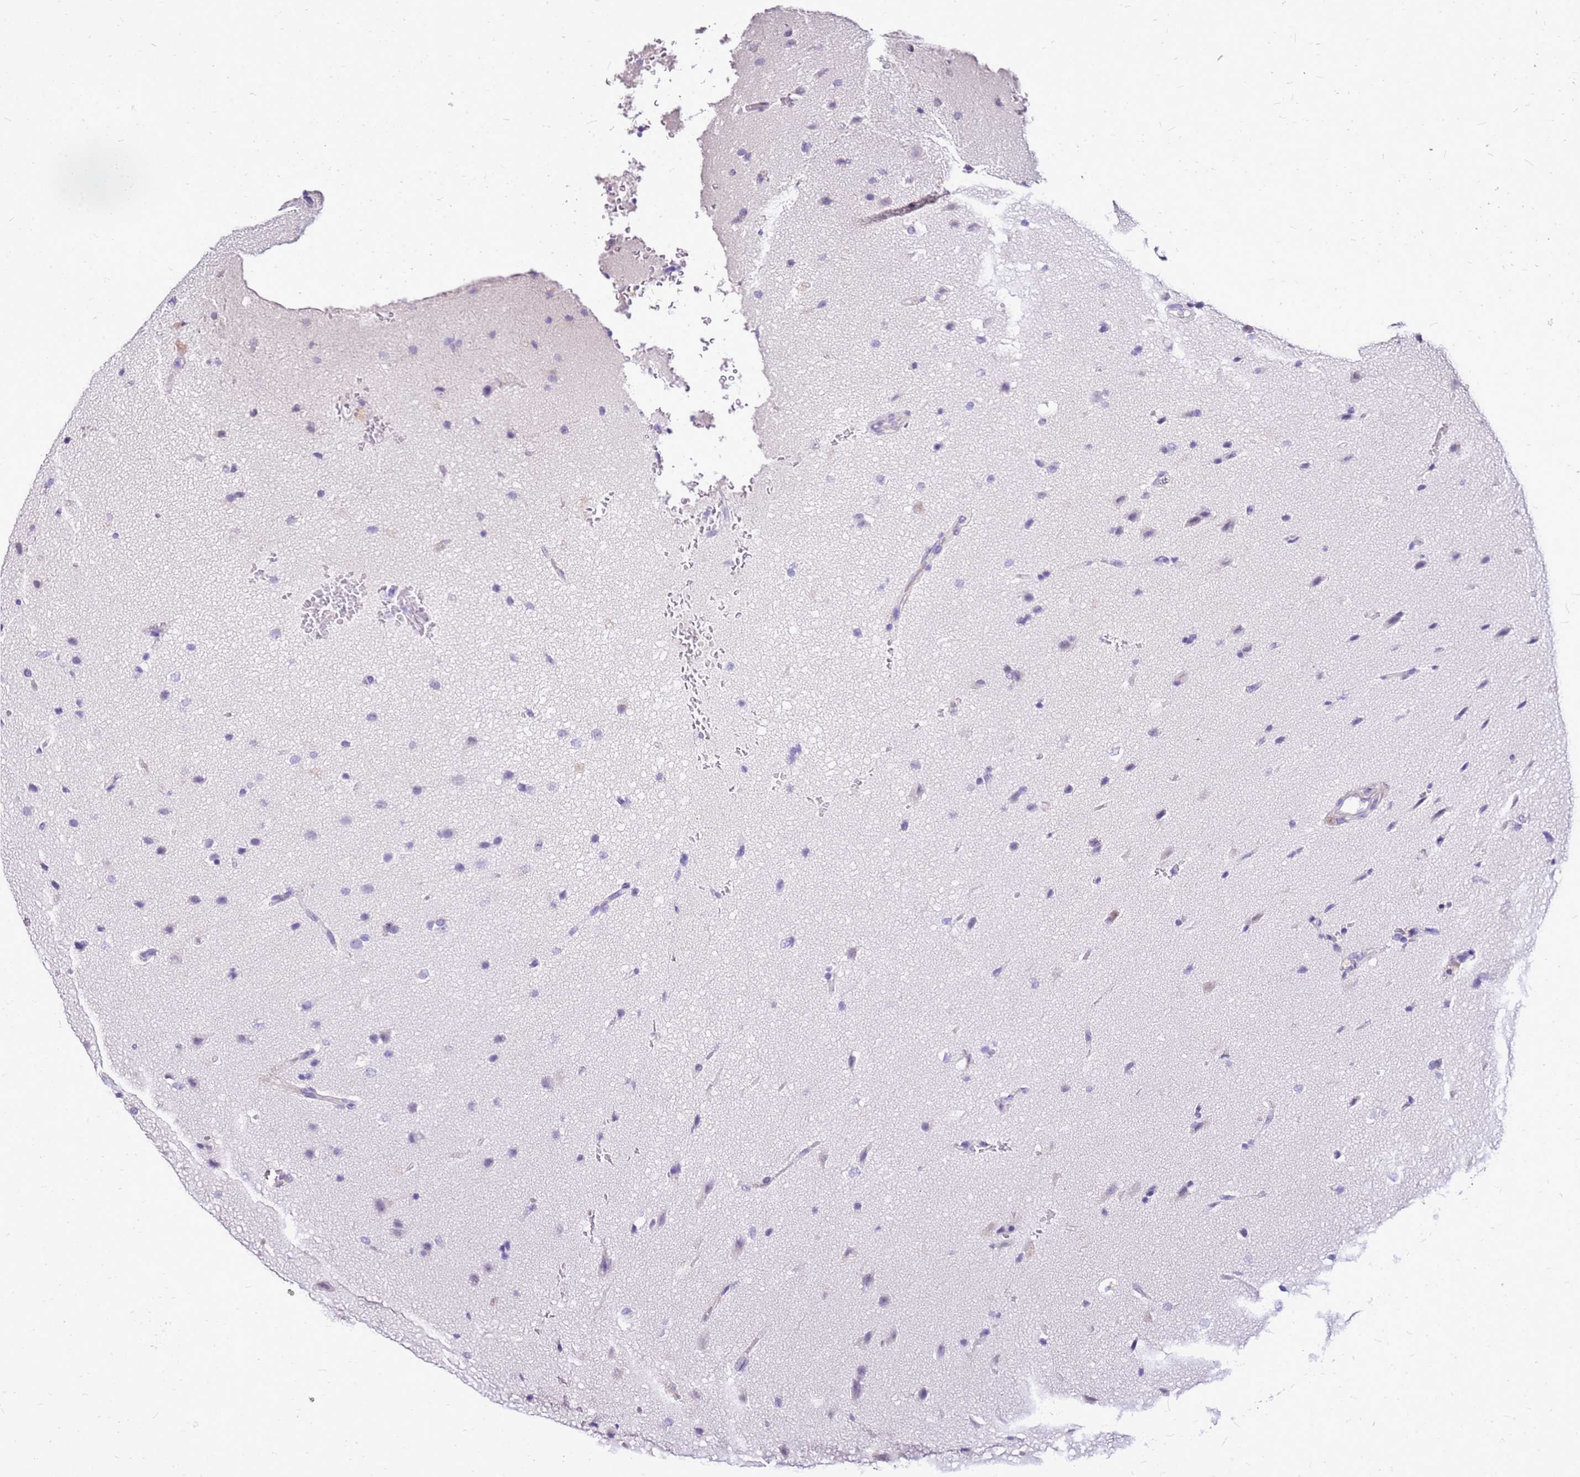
{"staining": {"intensity": "negative", "quantity": "none", "location": "none"}, "tissue": "glioma", "cell_type": "Tumor cells", "image_type": "cancer", "snomed": [{"axis": "morphology", "description": "Glioma, malignant, Low grade"}, {"axis": "topography", "description": "Brain"}], "caption": "Immunohistochemistry (IHC) image of malignant glioma (low-grade) stained for a protein (brown), which demonstrates no positivity in tumor cells.", "gene": "DCDC2B", "patient": {"sex": "female", "age": 37}}